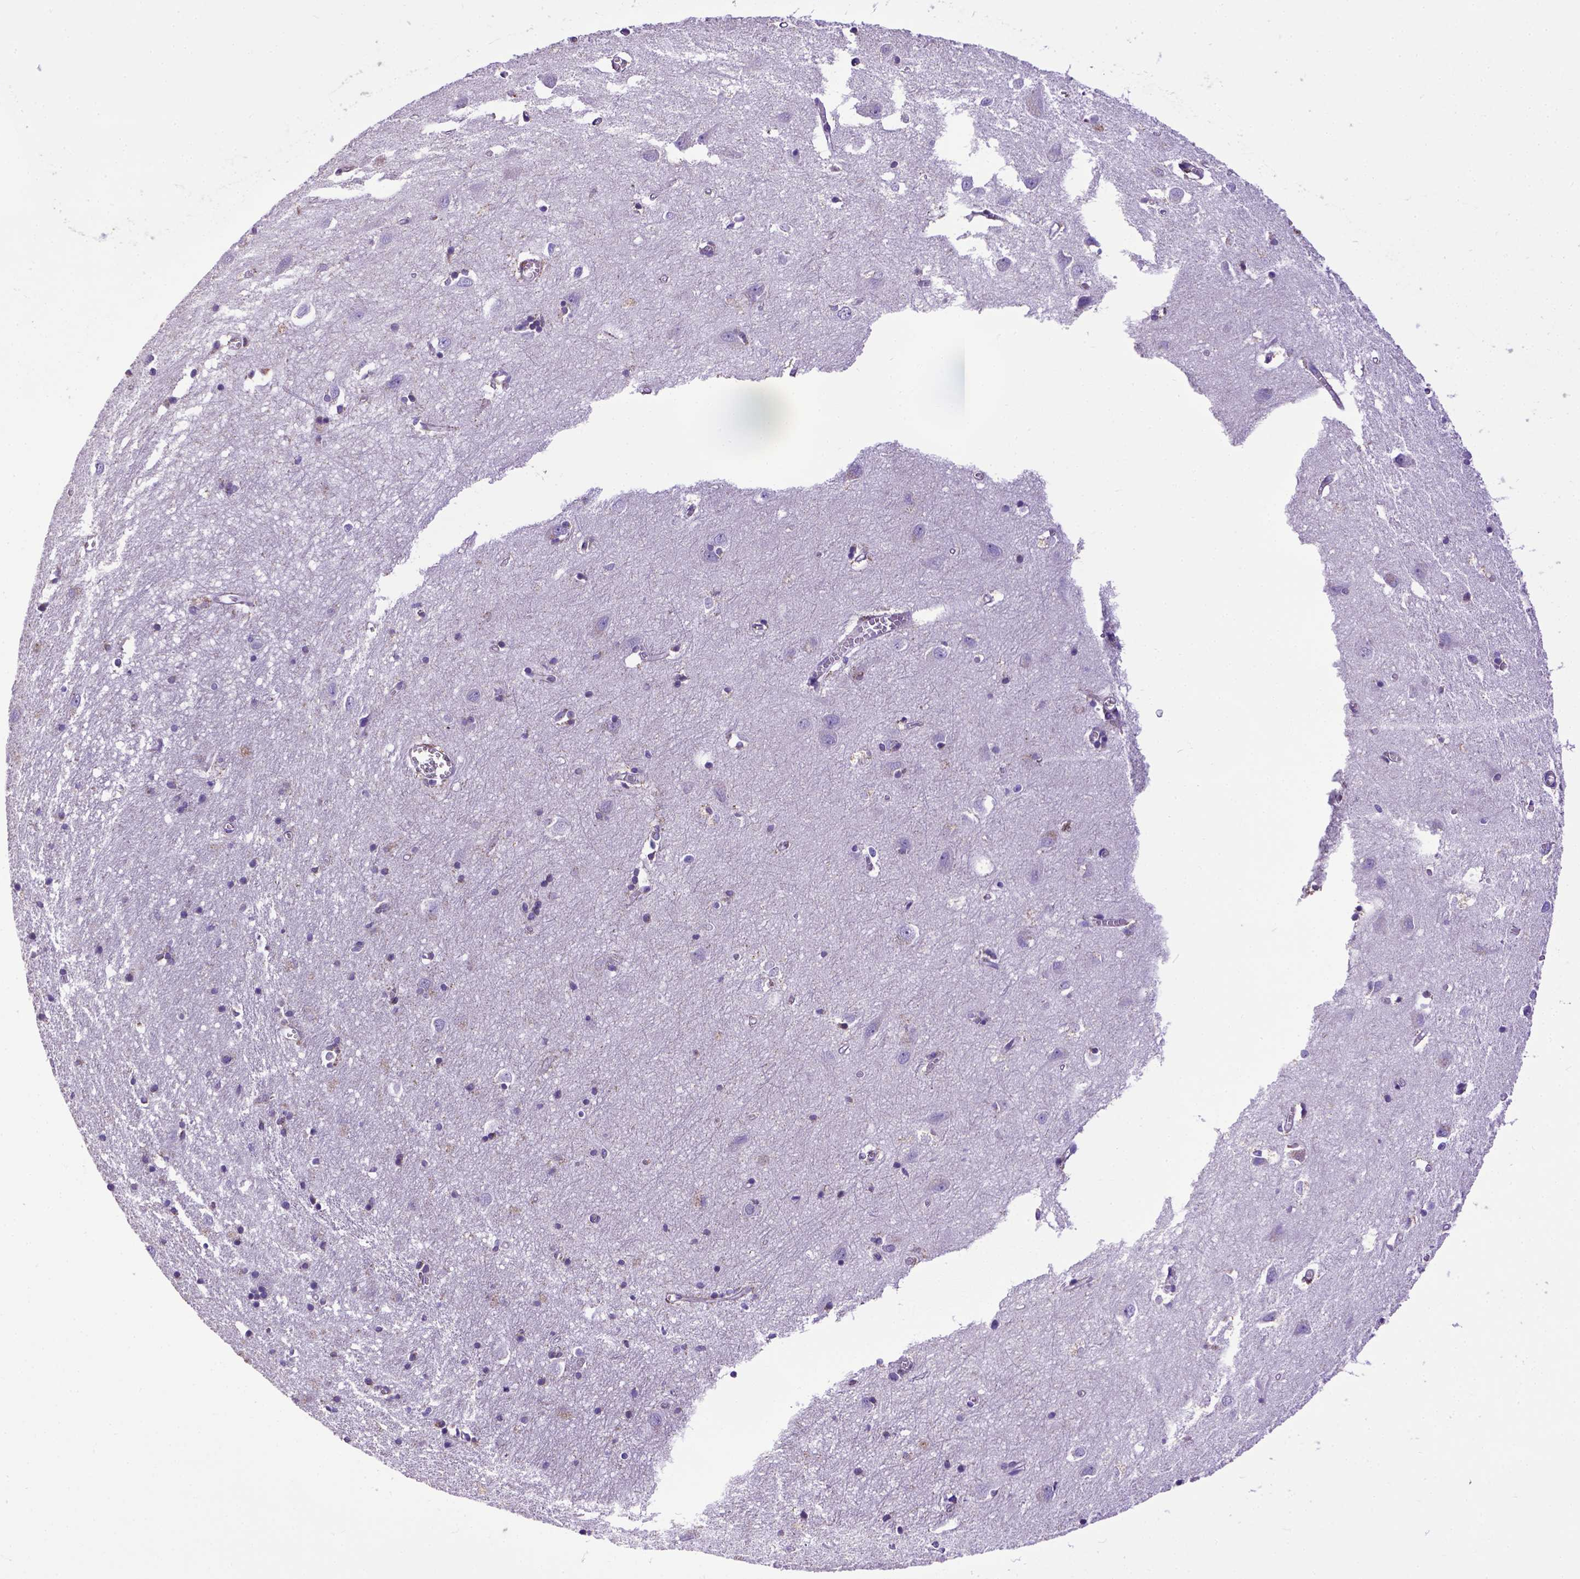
{"staining": {"intensity": "negative", "quantity": "none", "location": "none"}, "tissue": "cerebral cortex", "cell_type": "Endothelial cells", "image_type": "normal", "snomed": [{"axis": "morphology", "description": "Normal tissue, NOS"}, {"axis": "topography", "description": "Cerebral cortex"}], "caption": "Immunohistochemical staining of normal human cerebral cortex reveals no significant staining in endothelial cells. (DAB IHC with hematoxylin counter stain).", "gene": "SPEF1", "patient": {"sex": "male", "age": 70}}